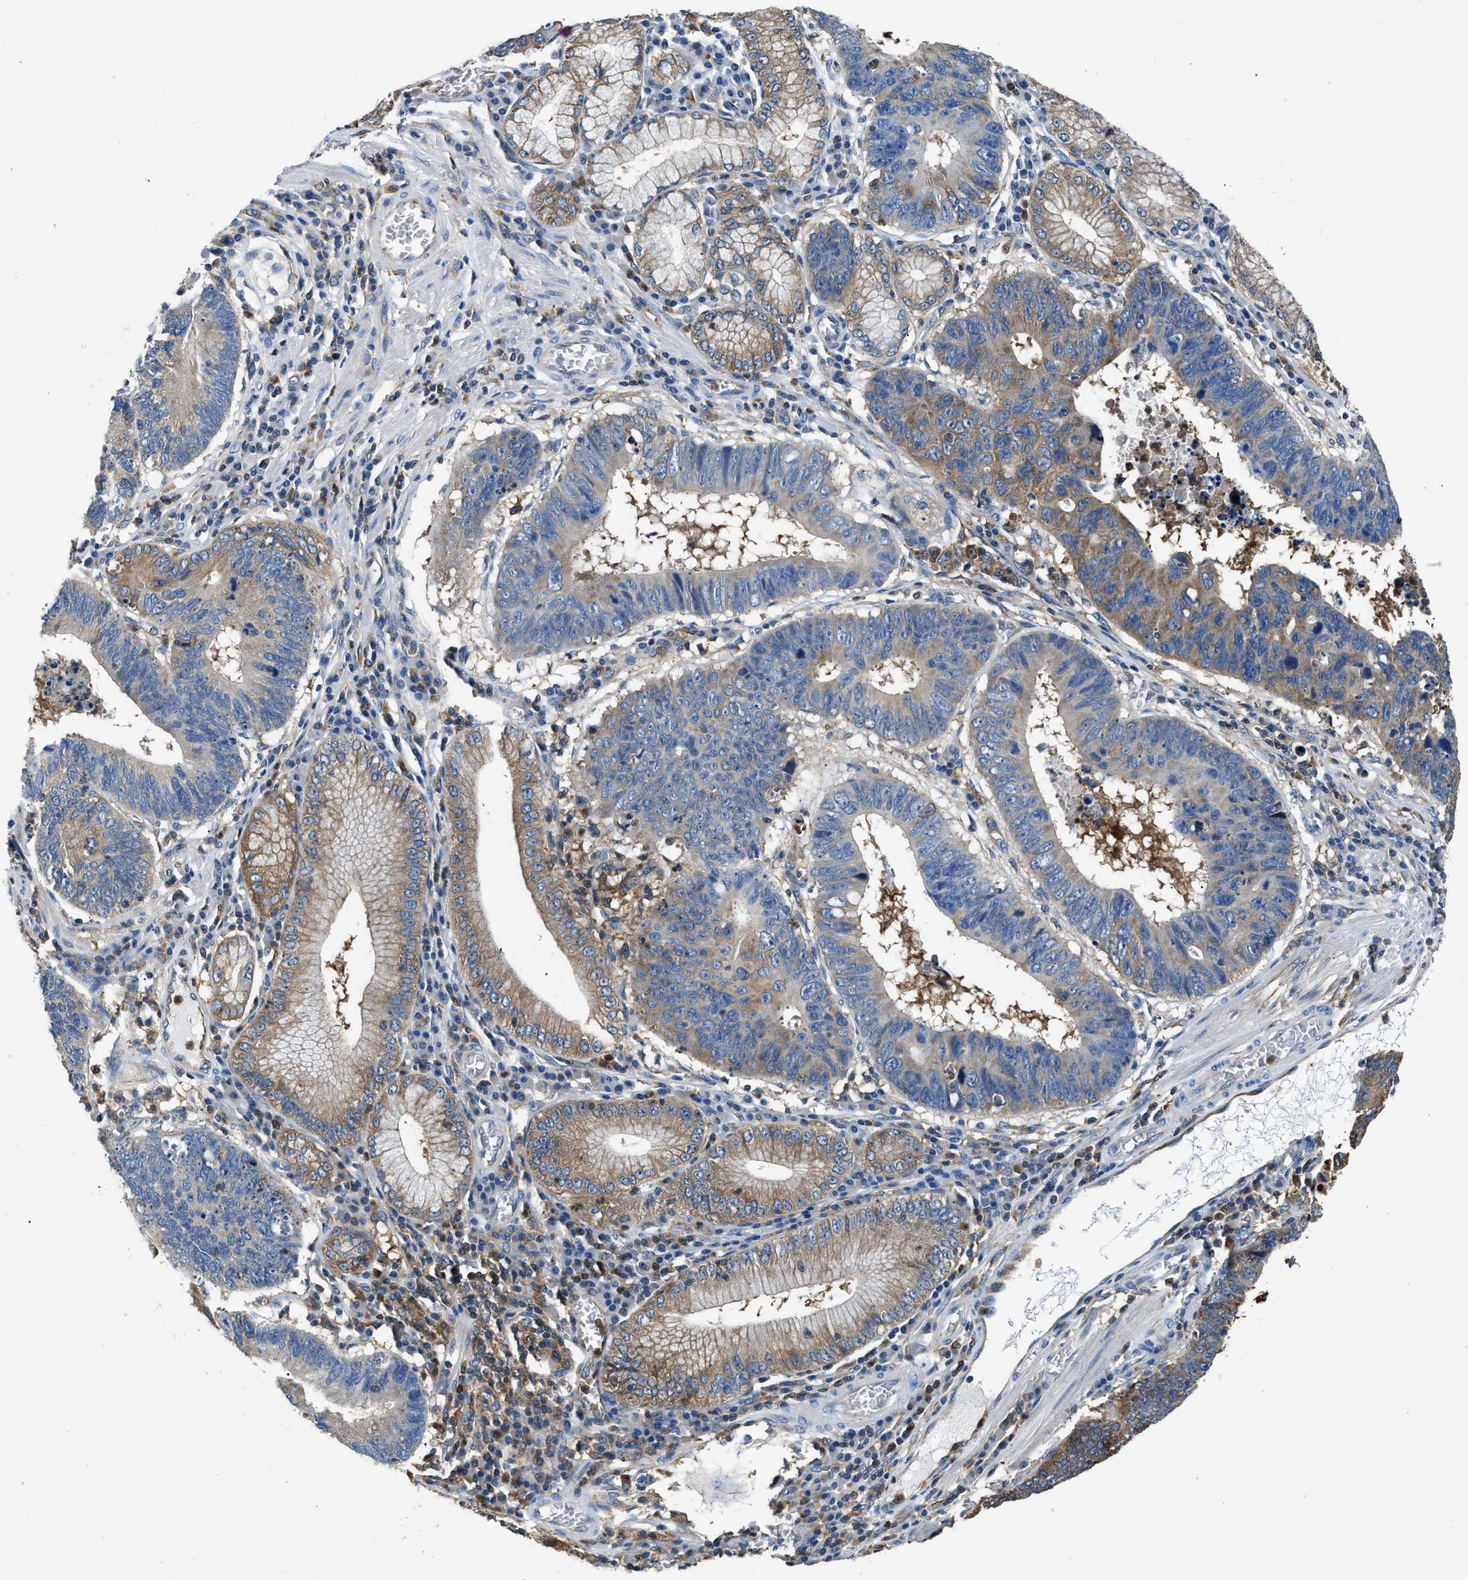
{"staining": {"intensity": "moderate", "quantity": "25%-75%", "location": "cytoplasmic/membranous"}, "tissue": "stomach cancer", "cell_type": "Tumor cells", "image_type": "cancer", "snomed": [{"axis": "morphology", "description": "Adenocarcinoma, NOS"}, {"axis": "topography", "description": "Stomach"}], "caption": "About 25%-75% of tumor cells in human adenocarcinoma (stomach) demonstrate moderate cytoplasmic/membranous protein staining as visualized by brown immunohistochemical staining.", "gene": "PKM", "patient": {"sex": "male", "age": 59}}